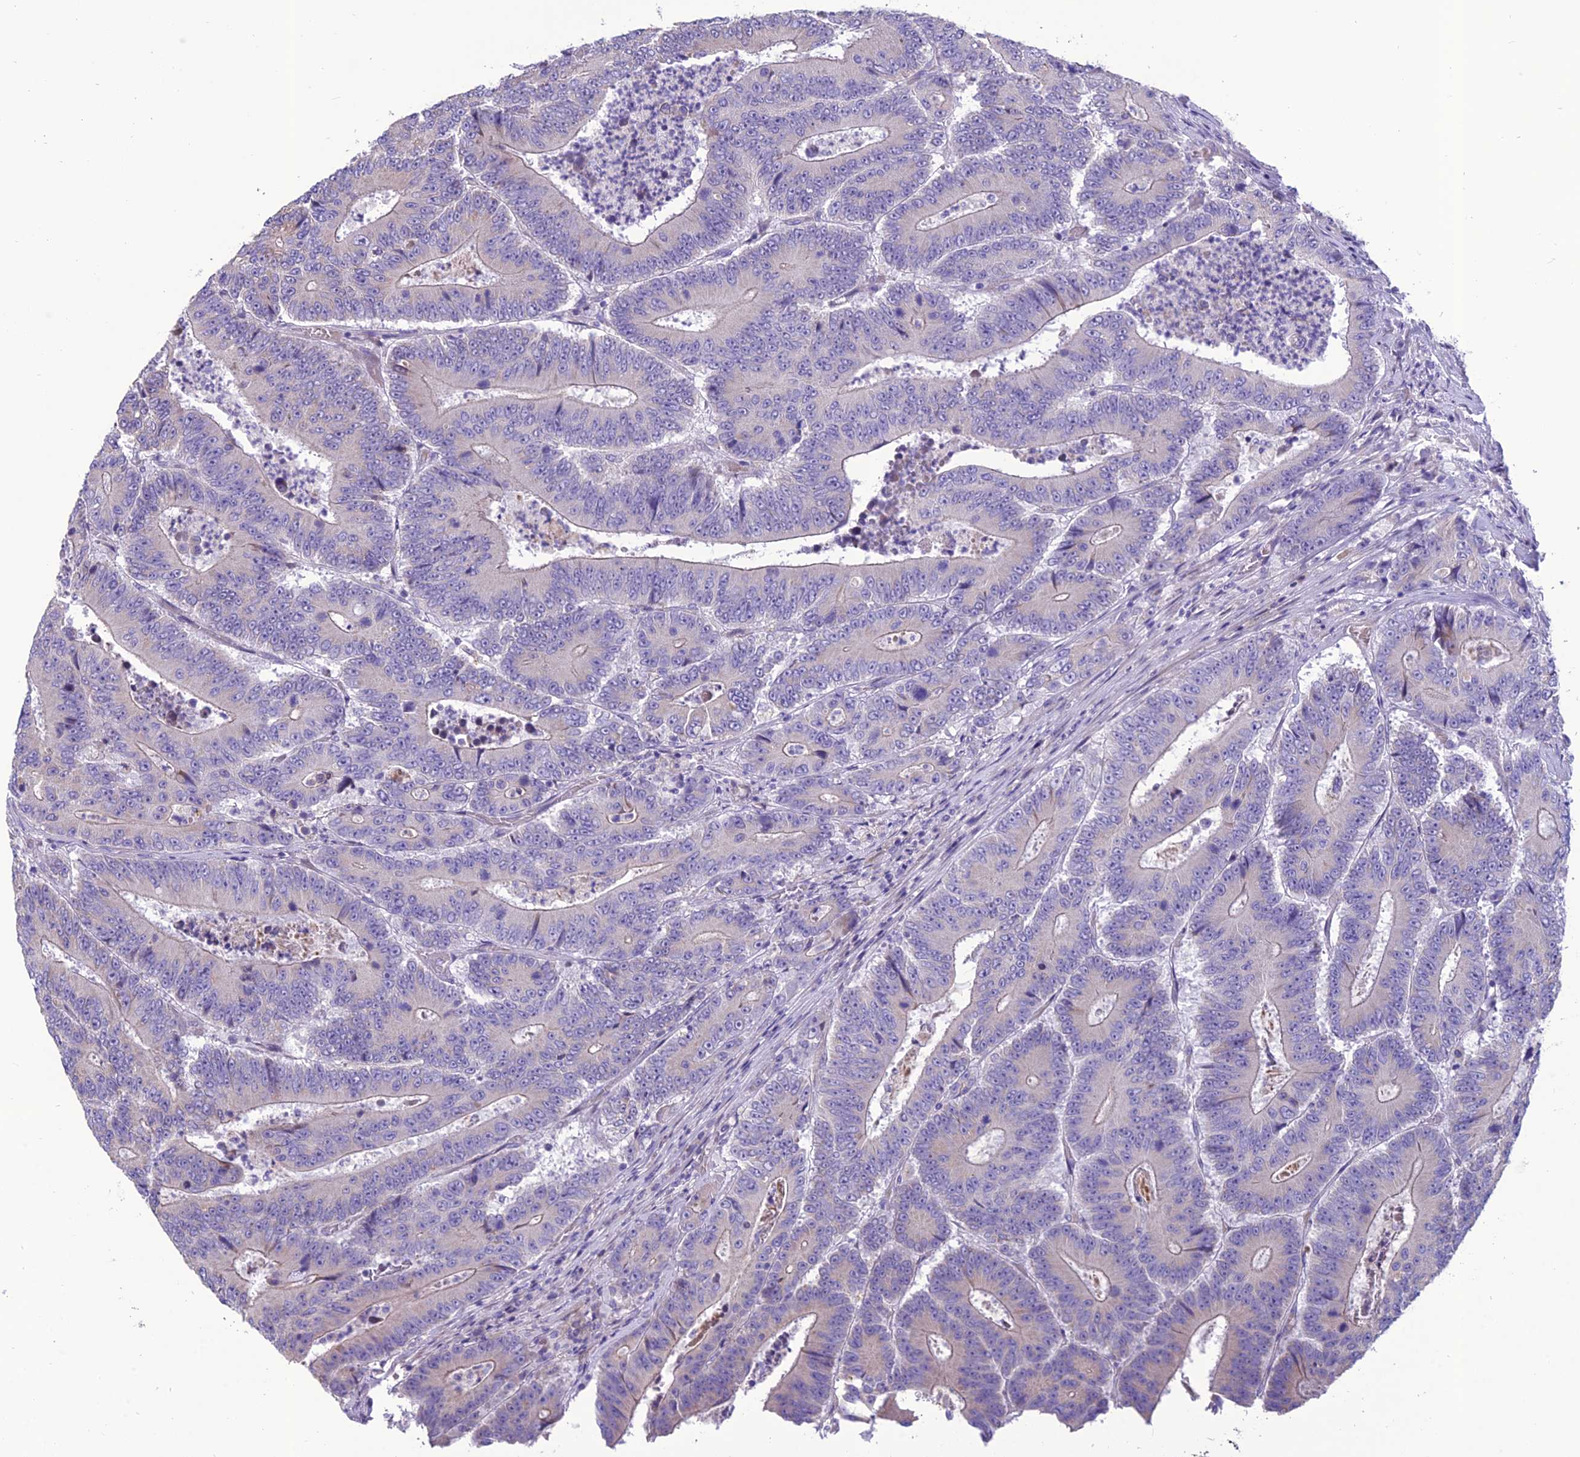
{"staining": {"intensity": "negative", "quantity": "none", "location": "none"}, "tissue": "colorectal cancer", "cell_type": "Tumor cells", "image_type": "cancer", "snomed": [{"axis": "morphology", "description": "Adenocarcinoma, NOS"}, {"axis": "topography", "description": "Colon"}], "caption": "An immunohistochemistry image of colorectal cancer (adenocarcinoma) is shown. There is no staining in tumor cells of colorectal cancer (adenocarcinoma).", "gene": "BHMT2", "patient": {"sex": "male", "age": 83}}